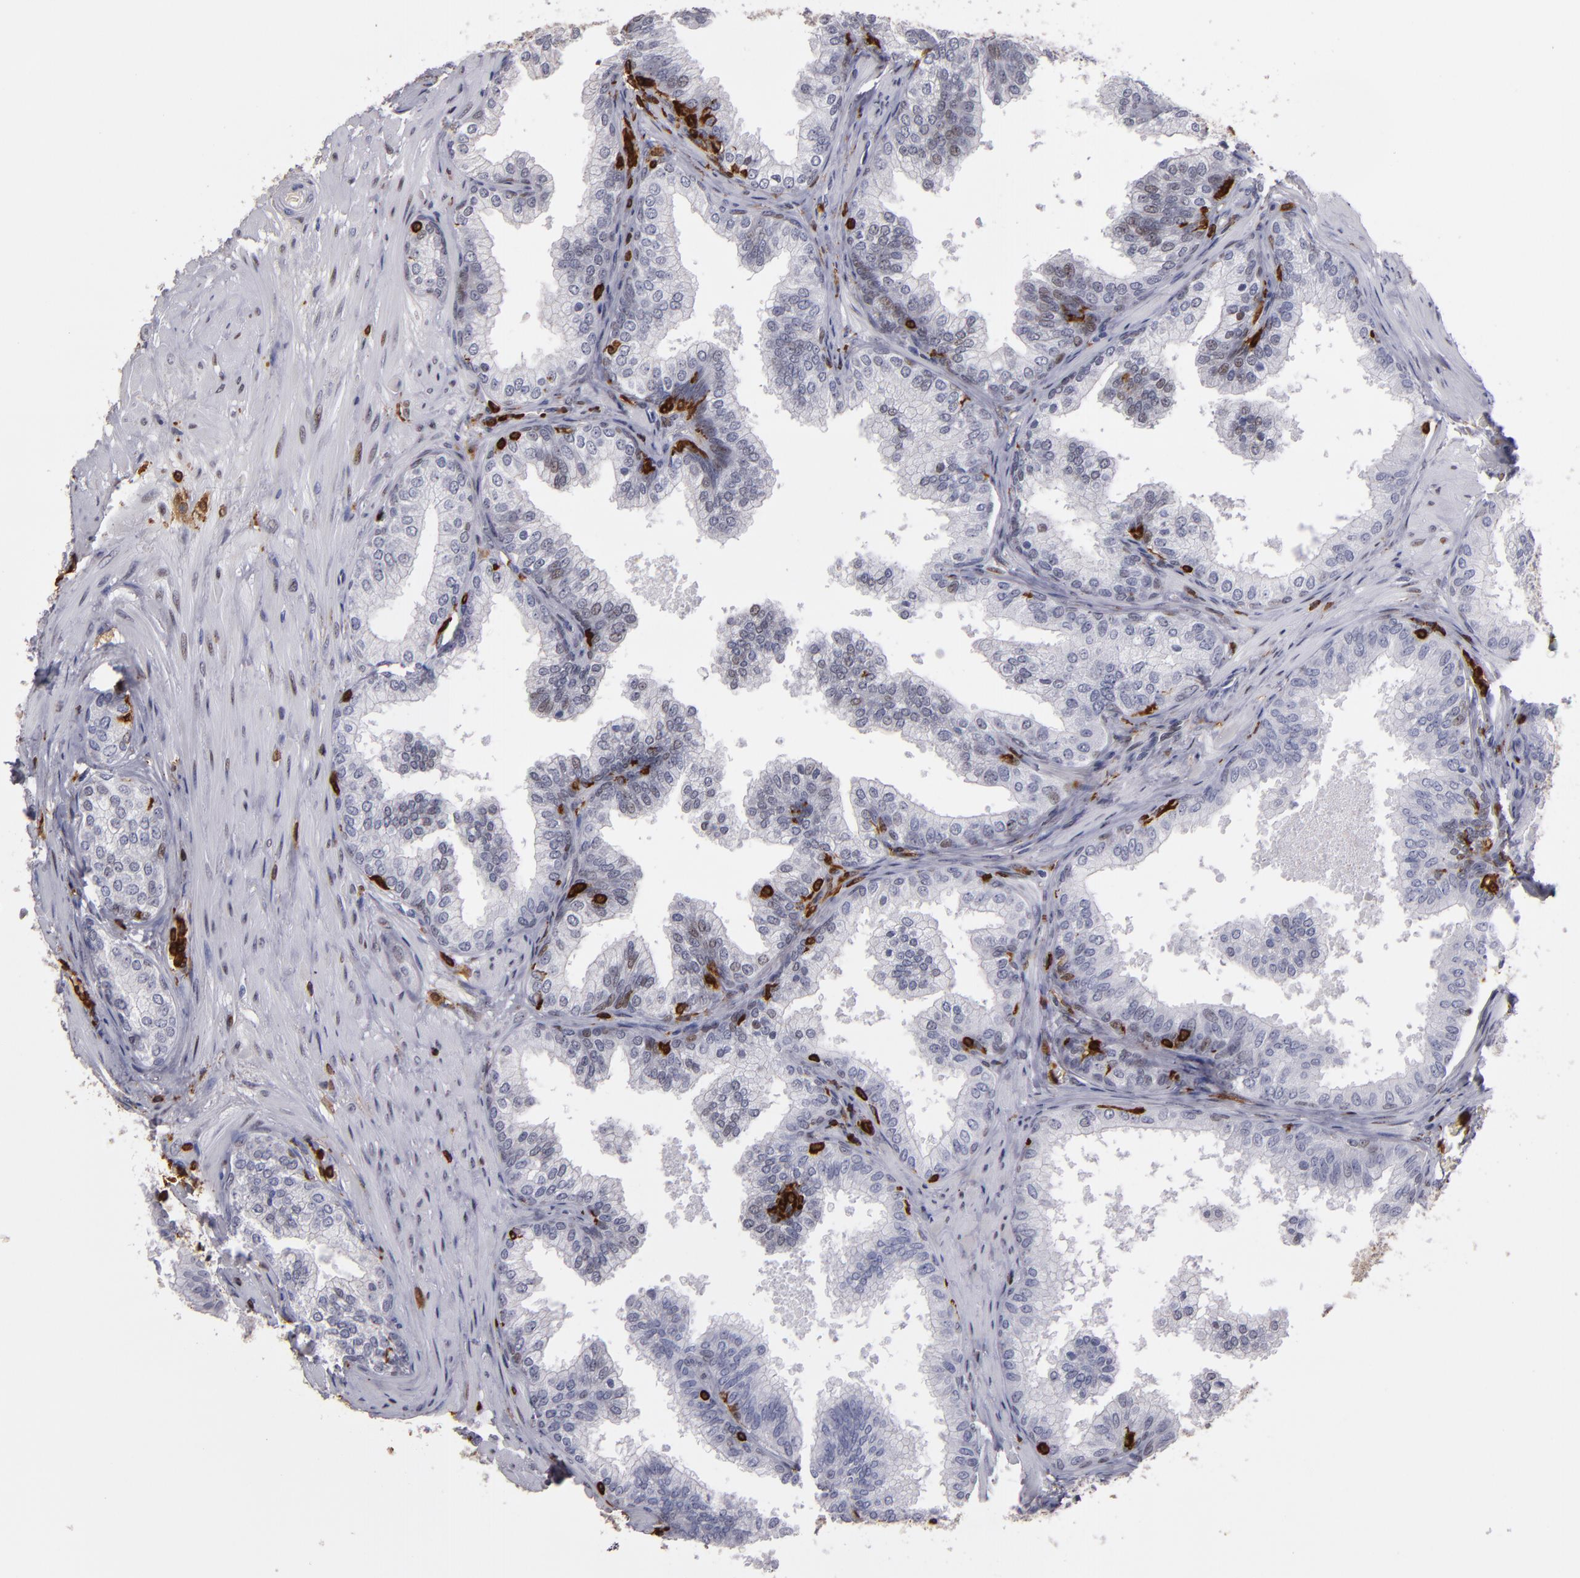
{"staining": {"intensity": "weak", "quantity": "<25%", "location": "nuclear"}, "tissue": "prostate", "cell_type": "Glandular cells", "image_type": "normal", "snomed": [{"axis": "morphology", "description": "Normal tissue, NOS"}, {"axis": "topography", "description": "Prostate"}], "caption": "The photomicrograph exhibits no significant staining in glandular cells of prostate. (Stains: DAB immunohistochemistry with hematoxylin counter stain, Microscopy: brightfield microscopy at high magnification).", "gene": "WAS", "patient": {"sex": "male", "age": 60}}